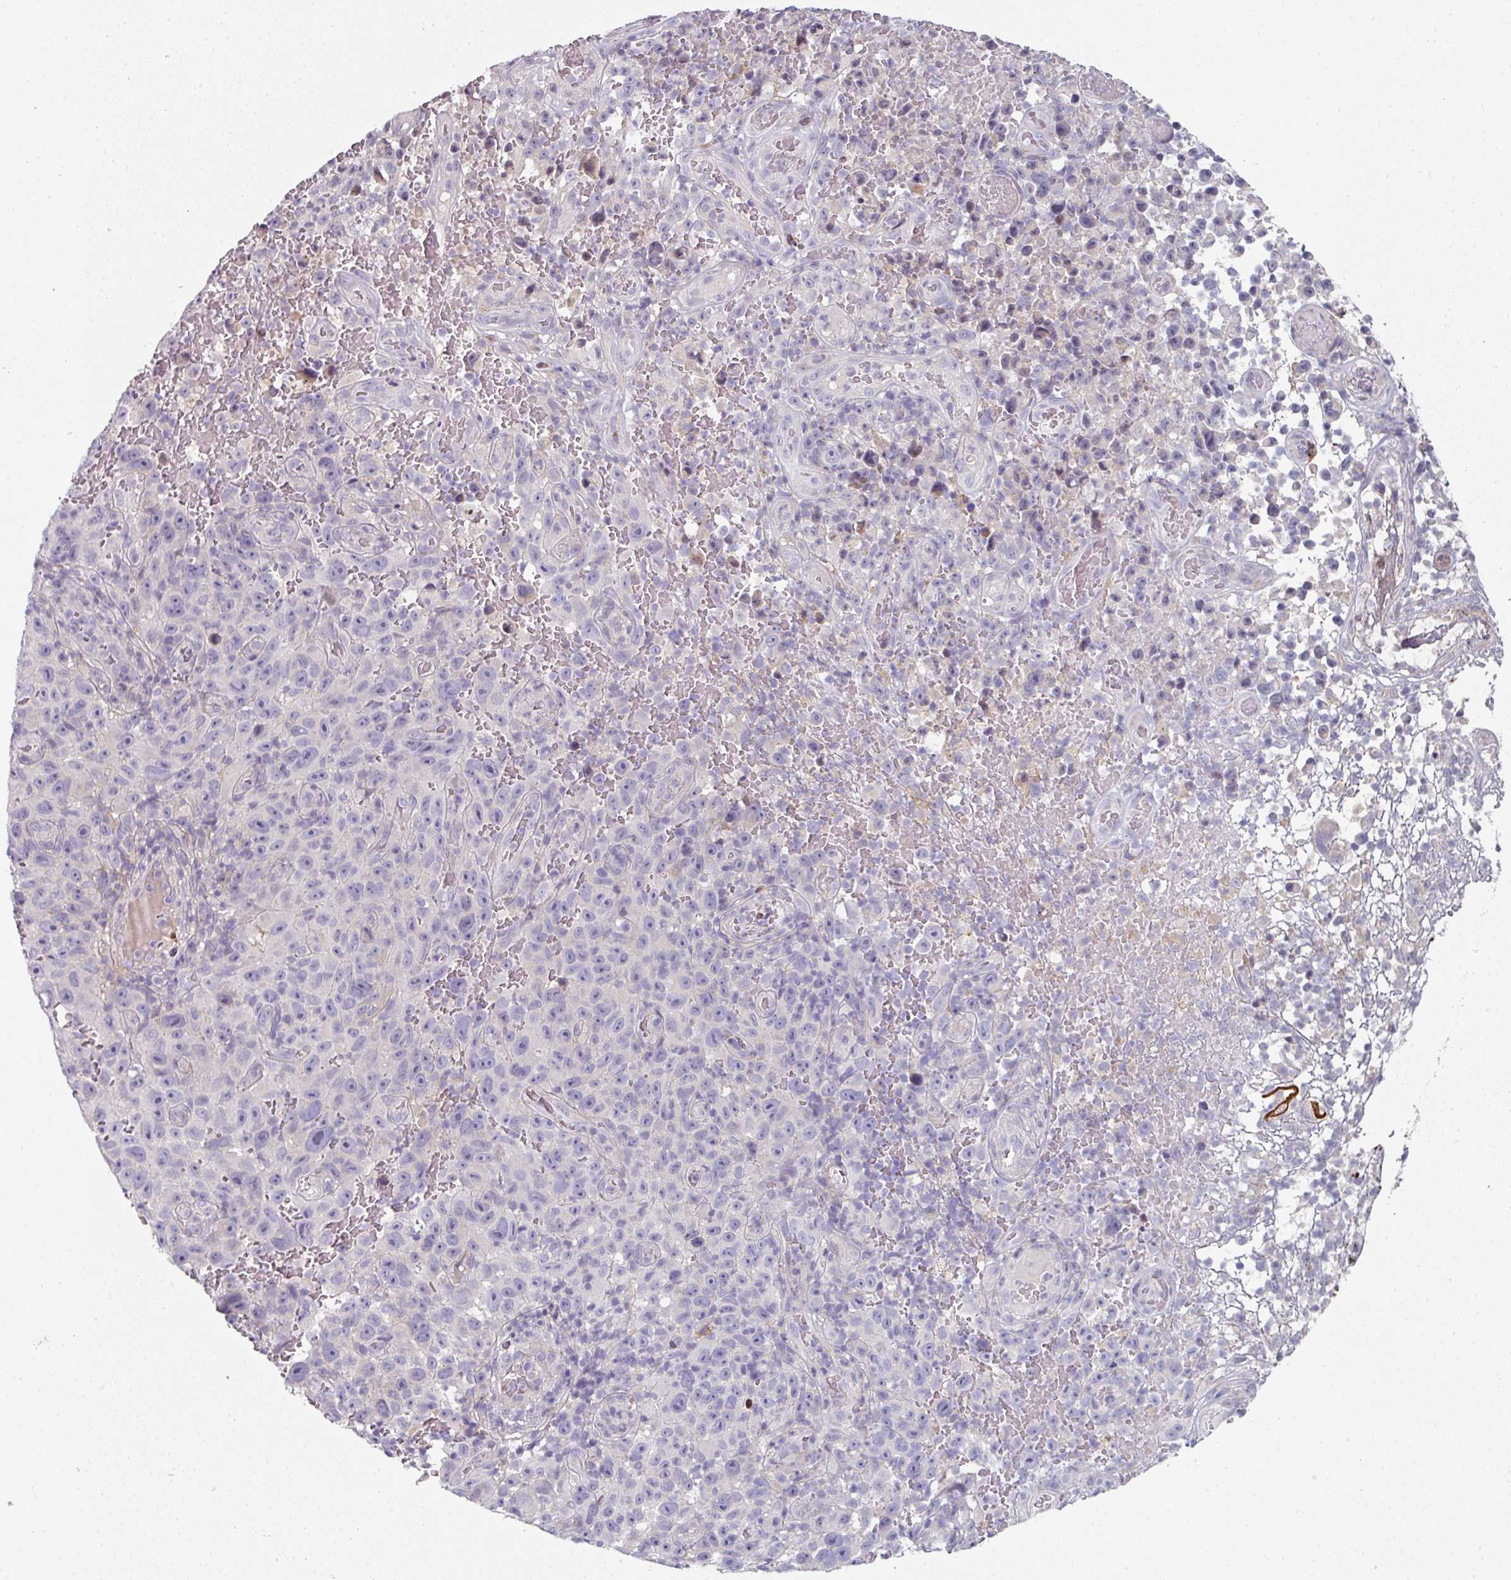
{"staining": {"intensity": "negative", "quantity": "none", "location": "none"}, "tissue": "melanoma", "cell_type": "Tumor cells", "image_type": "cancer", "snomed": [{"axis": "morphology", "description": "Malignant melanoma, NOS"}, {"axis": "topography", "description": "Skin"}], "caption": "The micrograph exhibits no significant staining in tumor cells of melanoma.", "gene": "WSB2", "patient": {"sex": "female", "age": 82}}